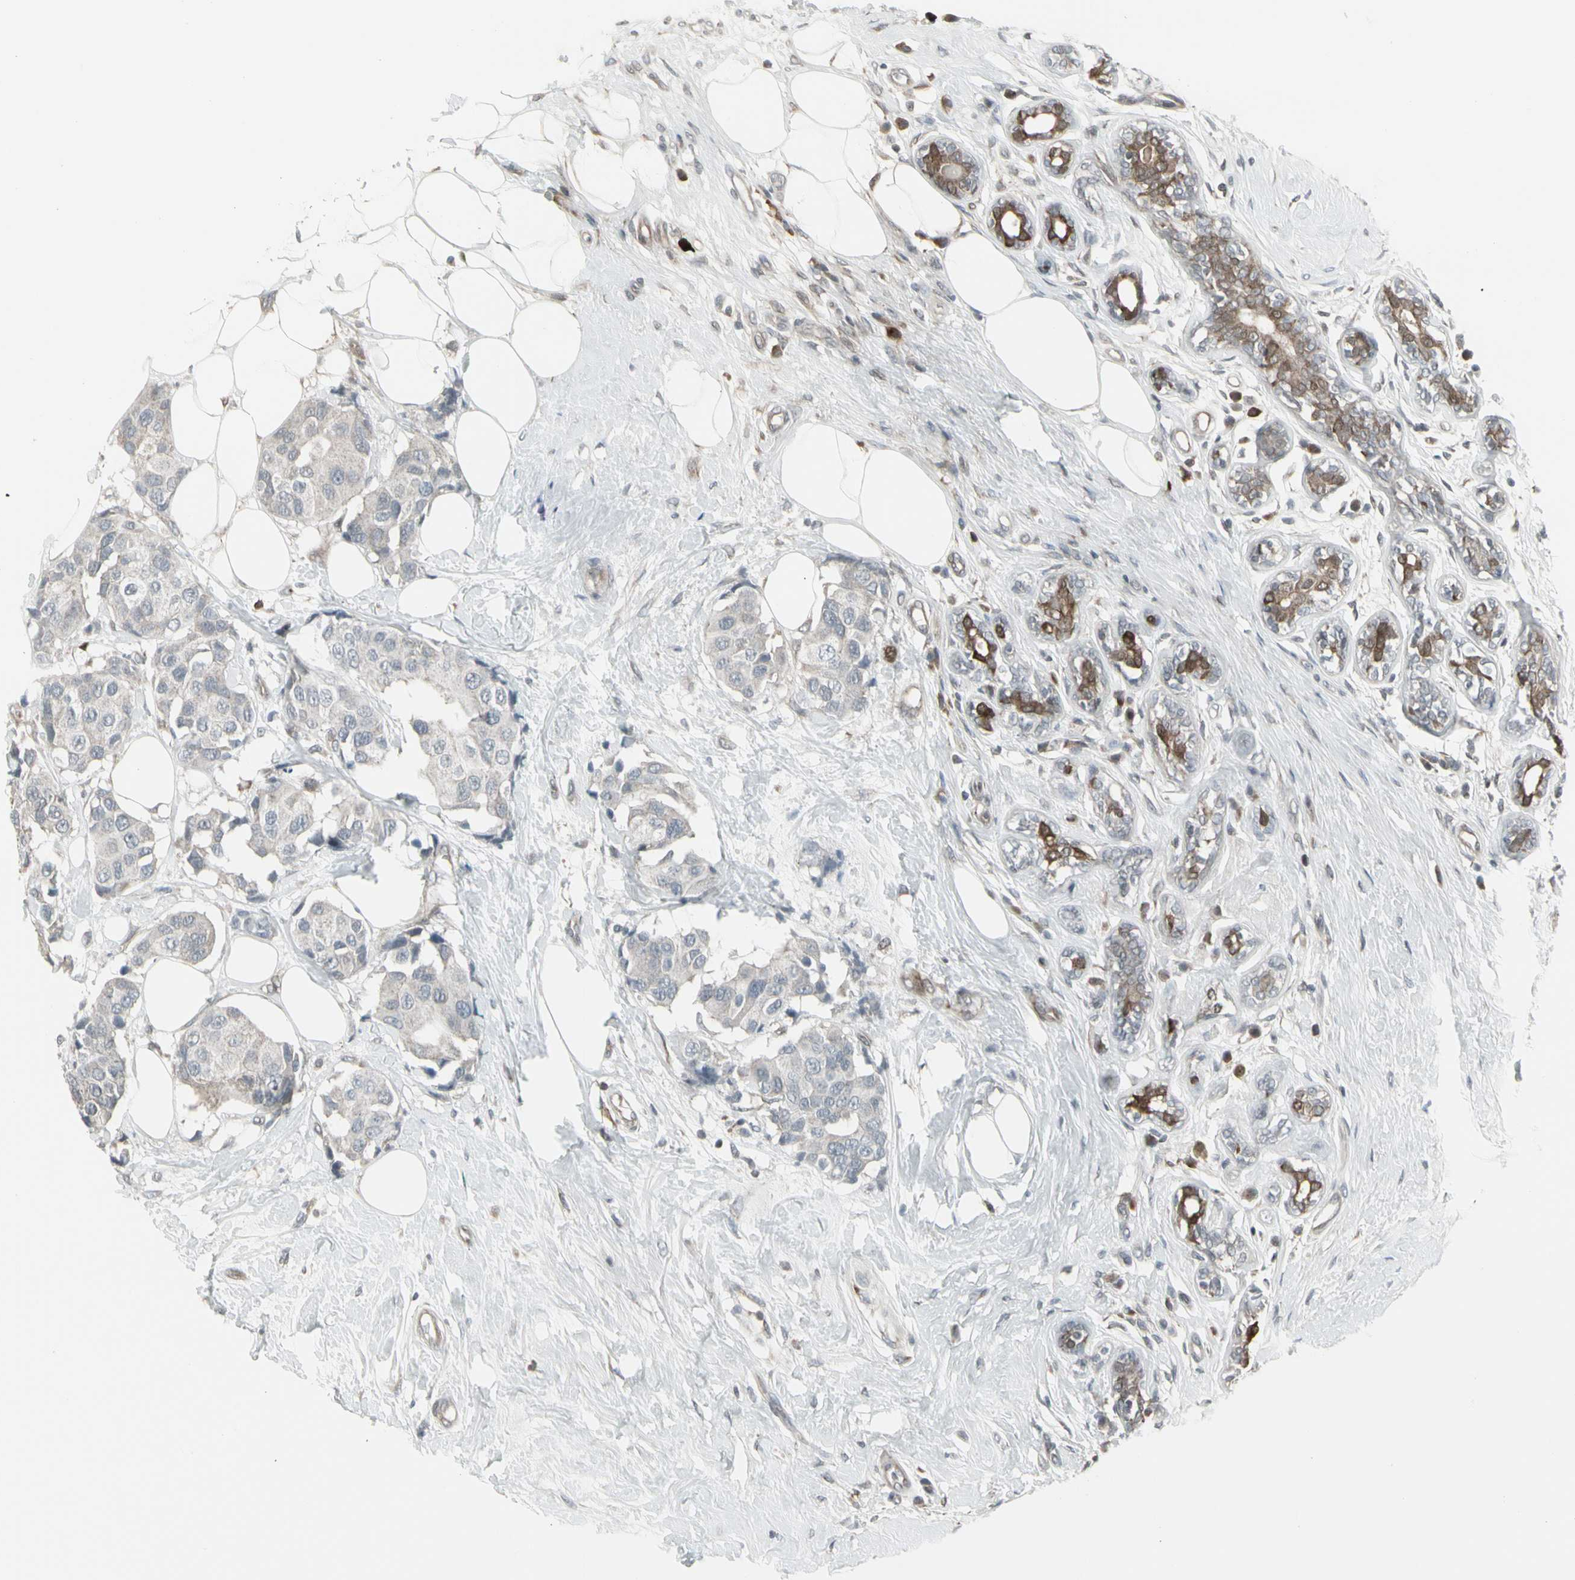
{"staining": {"intensity": "weak", "quantity": ">75%", "location": "cytoplasmic/membranous"}, "tissue": "breast cancer", "cell_type": "Tumor cells", "image_type": "cancer", "snomed": [{"axis": "morphology", "description": "Normal tissue, NOS"}, {"axis": "morphology", "description": "Duct carcinoma"}, {"axis": "topography", "description": "Breast"}], "caption": "Immunohistochemical staining of human breast cancer (infiltrating ductal carcinoma) exhibits low levels of weak cytoplasmic/membranous protein positivity in approximately >75% of tumor cells. Nuclei are stained in blue.", "gene": "IGFBP6", "patient": {"sex": "female", "age": 39}}